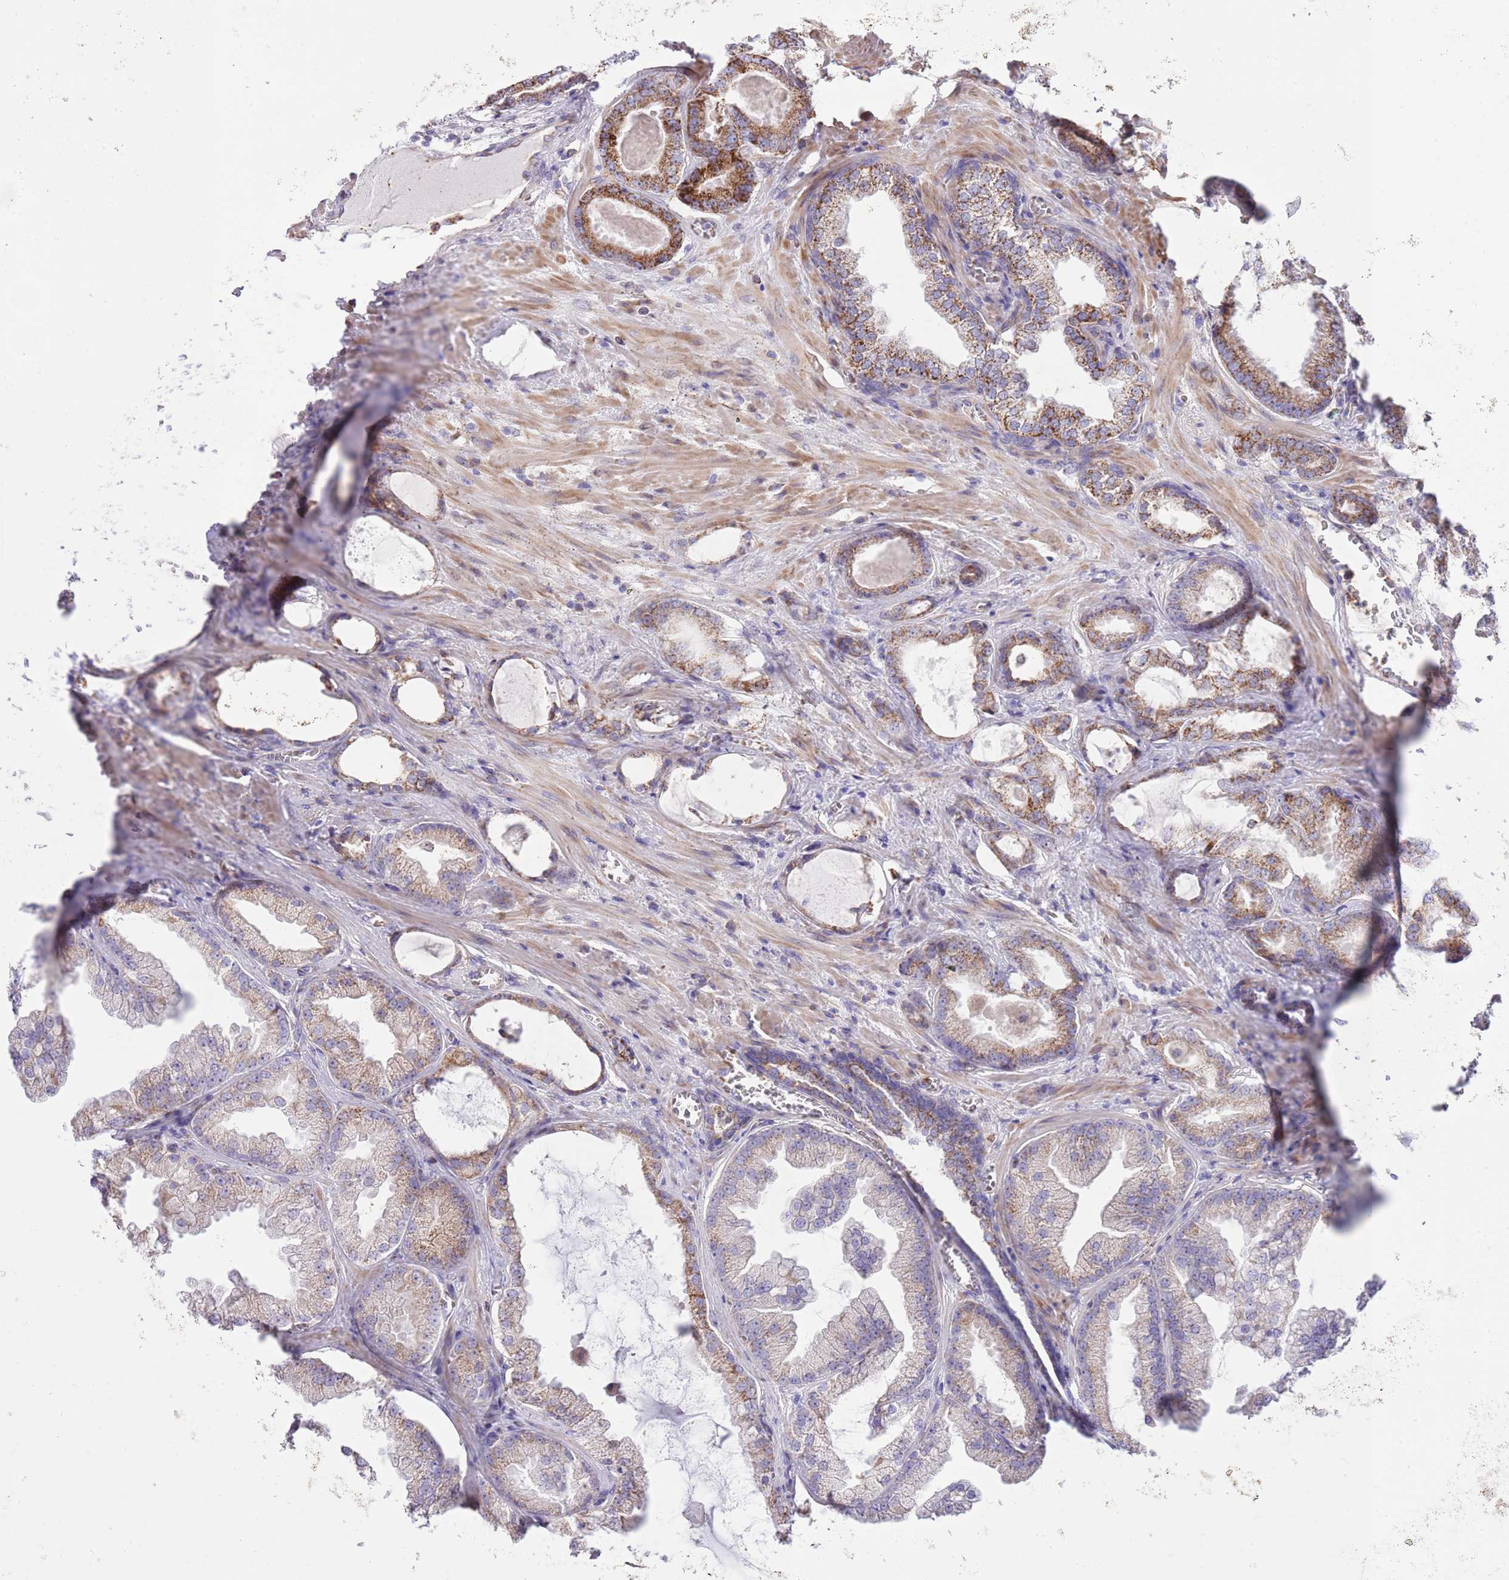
{"staining": {"intensity": "strong", "quantity": "25%-75%", "location": "cytoplasmic/membranous"}, "tissue": "prostate cancer", "cell_type": "Tumor cells", "image_type": "cancer", "snomed": [{"axis": "morphology", "description": "Adenocarcinoma, Low grade"}, {"axis": "topography", "description": "Prostate"}], "caption": "Immunohistochemical staining of human adenocarcinoma (low-grade) (prostate) exhibits high levels of strong cytoplasmic/membranous positivity in approximately 25%-75% of tumor cells. (brown staining indicates protein expression, while blue staining denotes nuclei).", "gene": "SS18L2", "patient": {"sex": "male", "age": 57}}